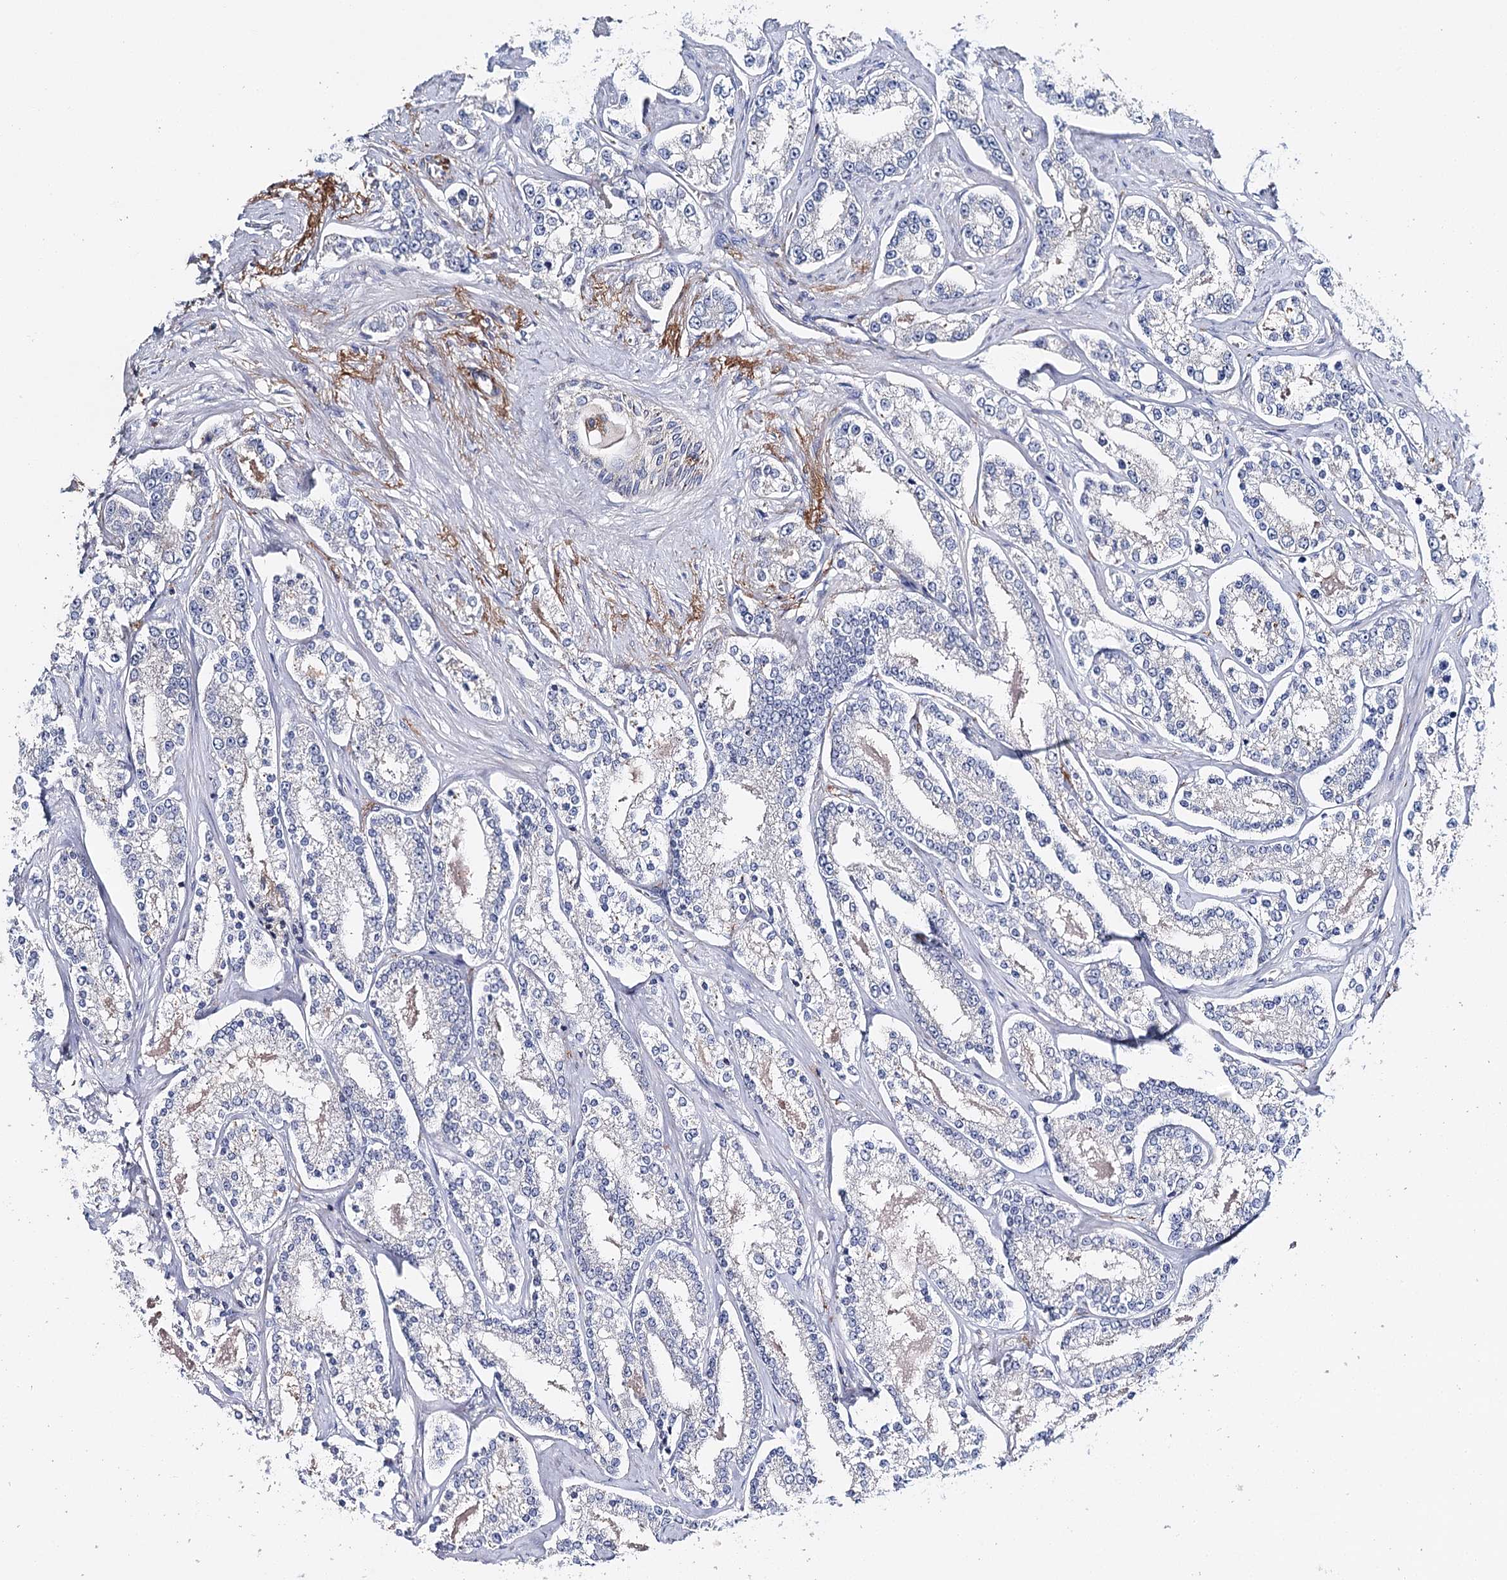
{"staining": {"intensity": "negative", "quantity": "none", "location": "none"}, "tissue": "prostate cancer", "cell_type": "Tumor cells", "image_type": "cancer", "snomed": [{"axis": "morphology", "description": "Normal tissue, NOS"}, {"axis": "morphology", "description": "Adenocarcinoma, High grade"}, {"axis": "topography", "description": "Prostate"}], "caption": "There is no significant expression in tumor cells of prostate cancer. (DAB immunohistochemistry, high magnification).", "gene": "EPYC", "patient": {"sex": "male", "age": 83}}